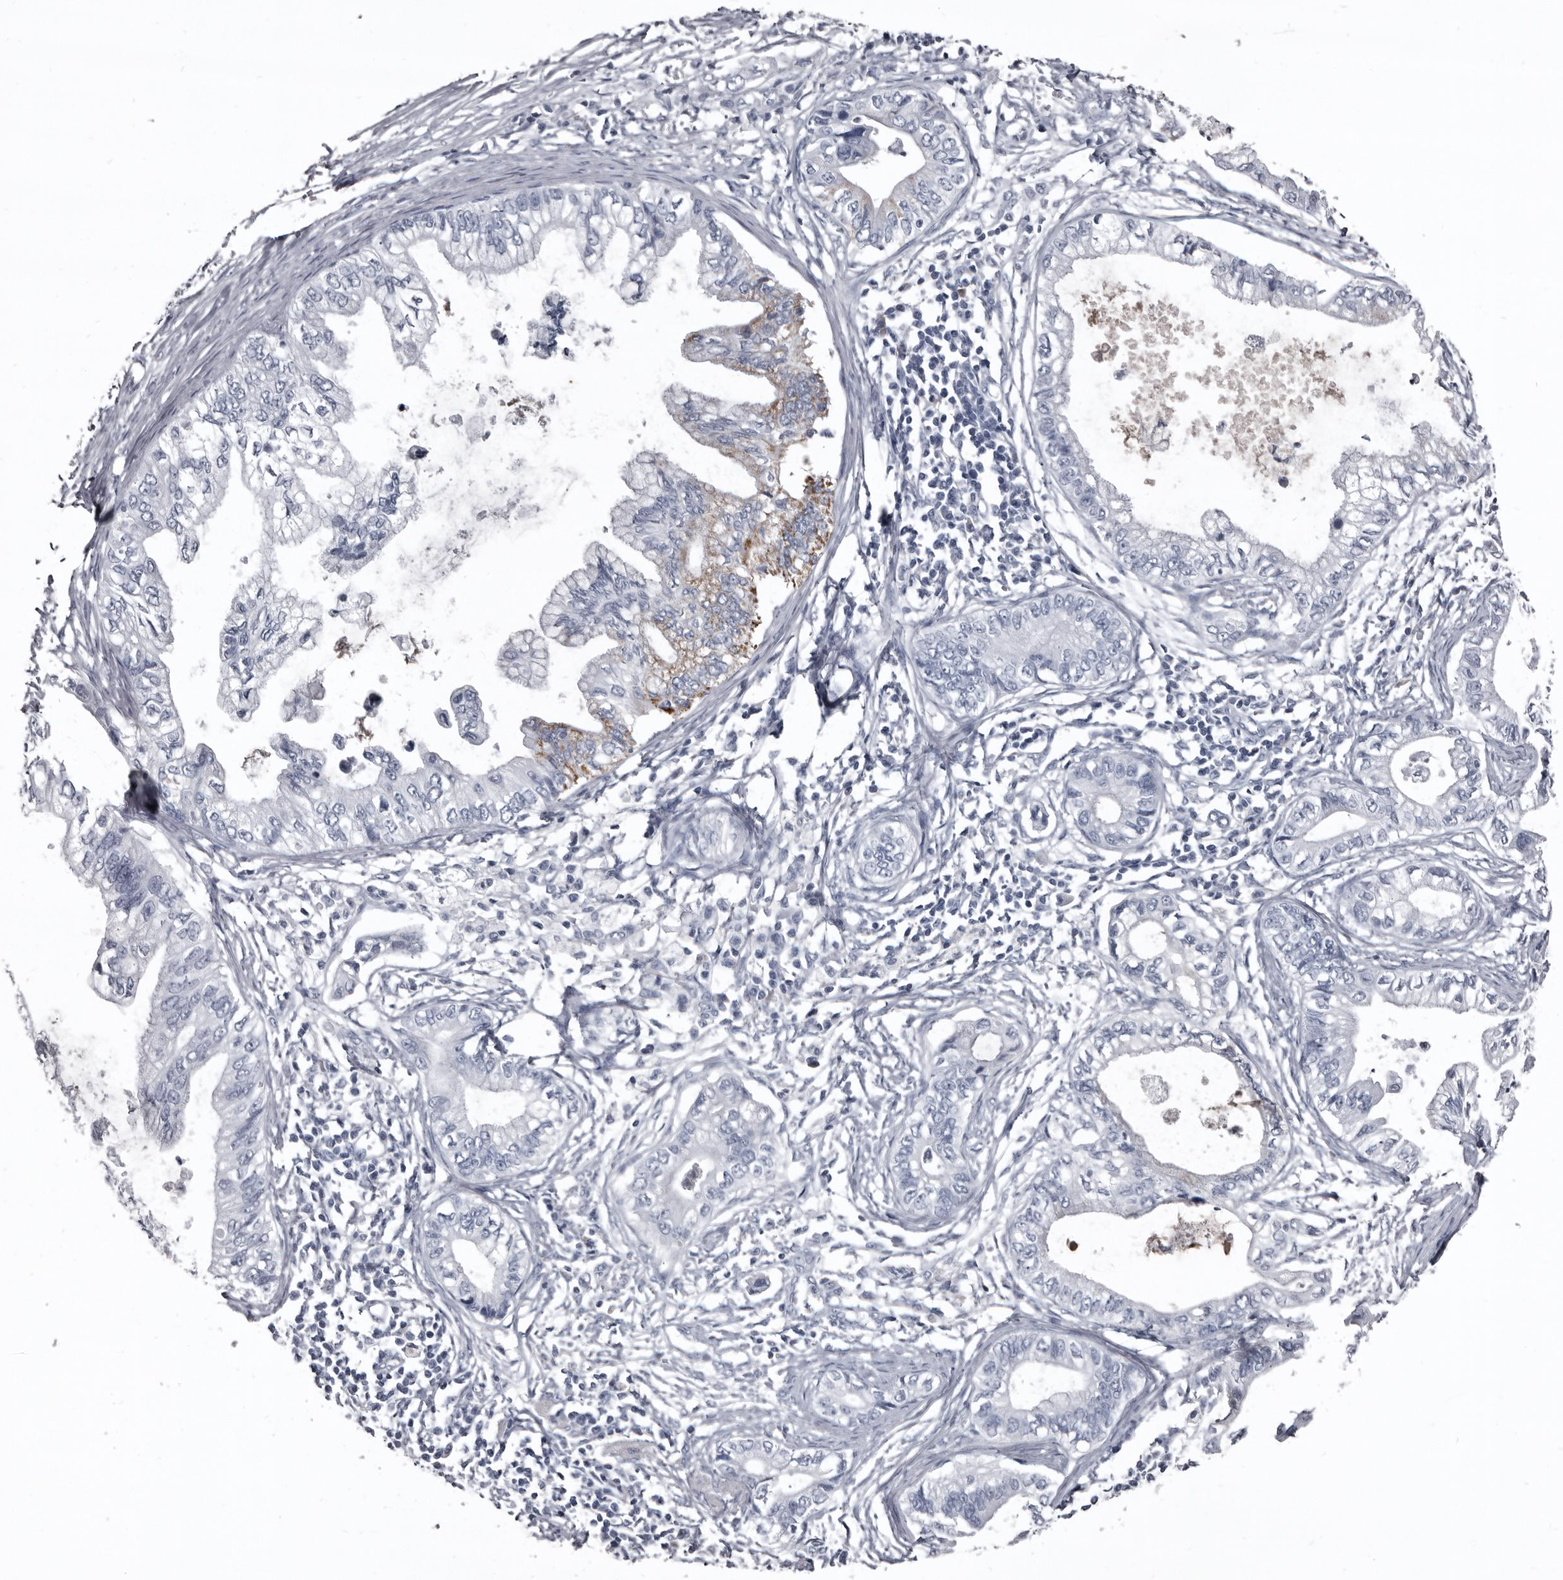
{"staining": {"intensity": "moderate", "quantity": "<25%", "location": "cytoplasmic/membranous"}, "tissue": "pancreatic cancer", "cell_type": "Tumor cells", "image_type": "cancer", "snomed": [{"axis": "morphology", "description": "Adenocarcinoma, NOS"}, {"axis": "topography", "description": "Pancreas"}], "caption": "Immunohistochemistry image of neoplastic tissue: human pancreatic cancer stained using IHC reveals low levels of moderate protein expression localized specifically in the cytoplasmic/membranous of tumor cells, appearing as a cytoplasmic/membranous brown color.", "gene": "GREB1", "patient": {"sex": "male", "age": 56}}